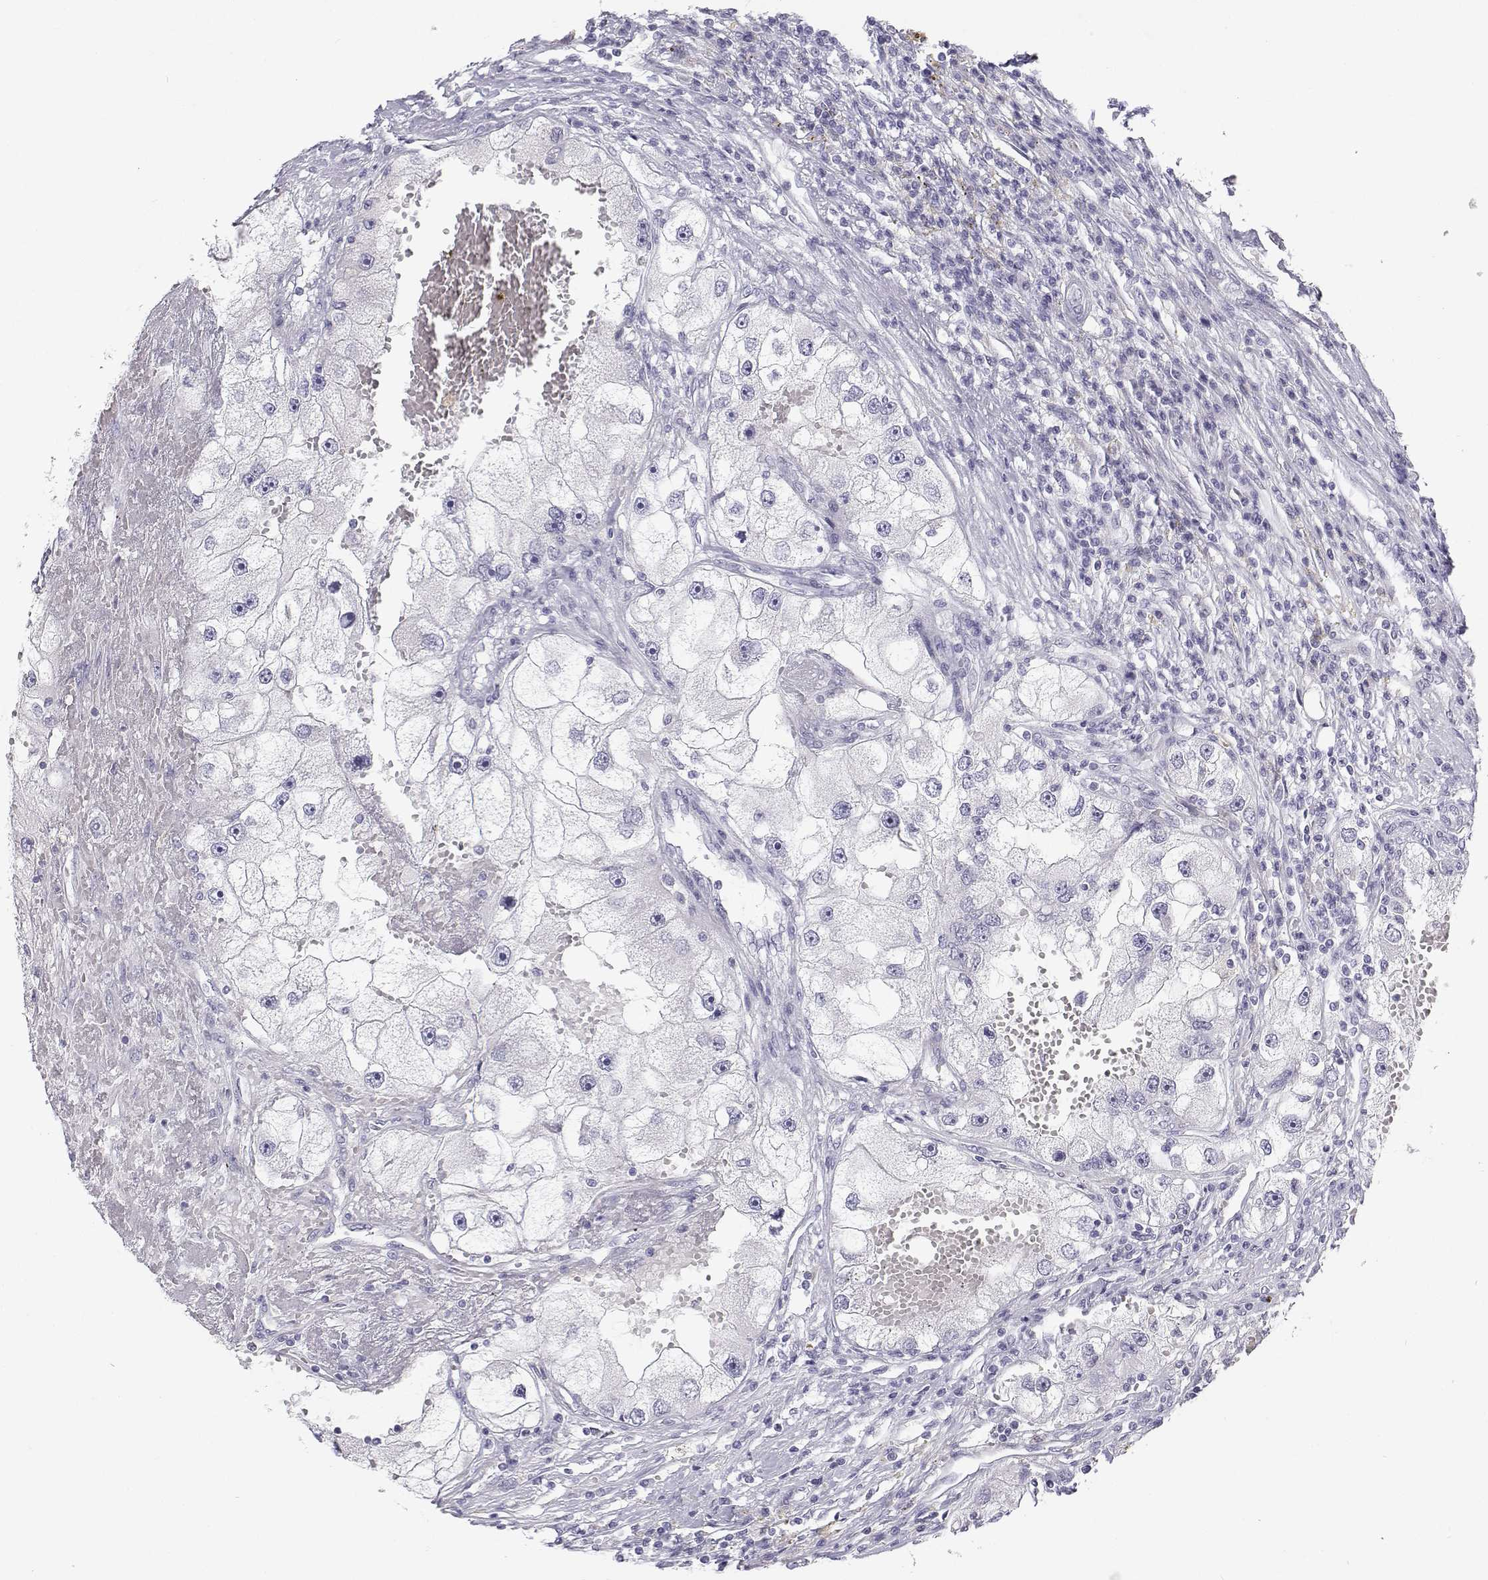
{"staining": {"intensity": "negative", "quantity": "none", "location": "none"}, "tissue": "renal cancer", "cell_type": "Tumor cells", "image_type": "cancer", "snomed": [{"axis": "morphology", "description": "Adenocarcinoma, NOS"}, {"axis": "topography", "description": "Kidney"}], "caption": "IHC image of neoplastic tissue: renal adenocarcinoma stained with DAB (3,3'-diaminobenzidine) exhibits no significant protein staining in tumor cells.", "gene": "TTN", "patient": {"sex": "male", "age": 63}}